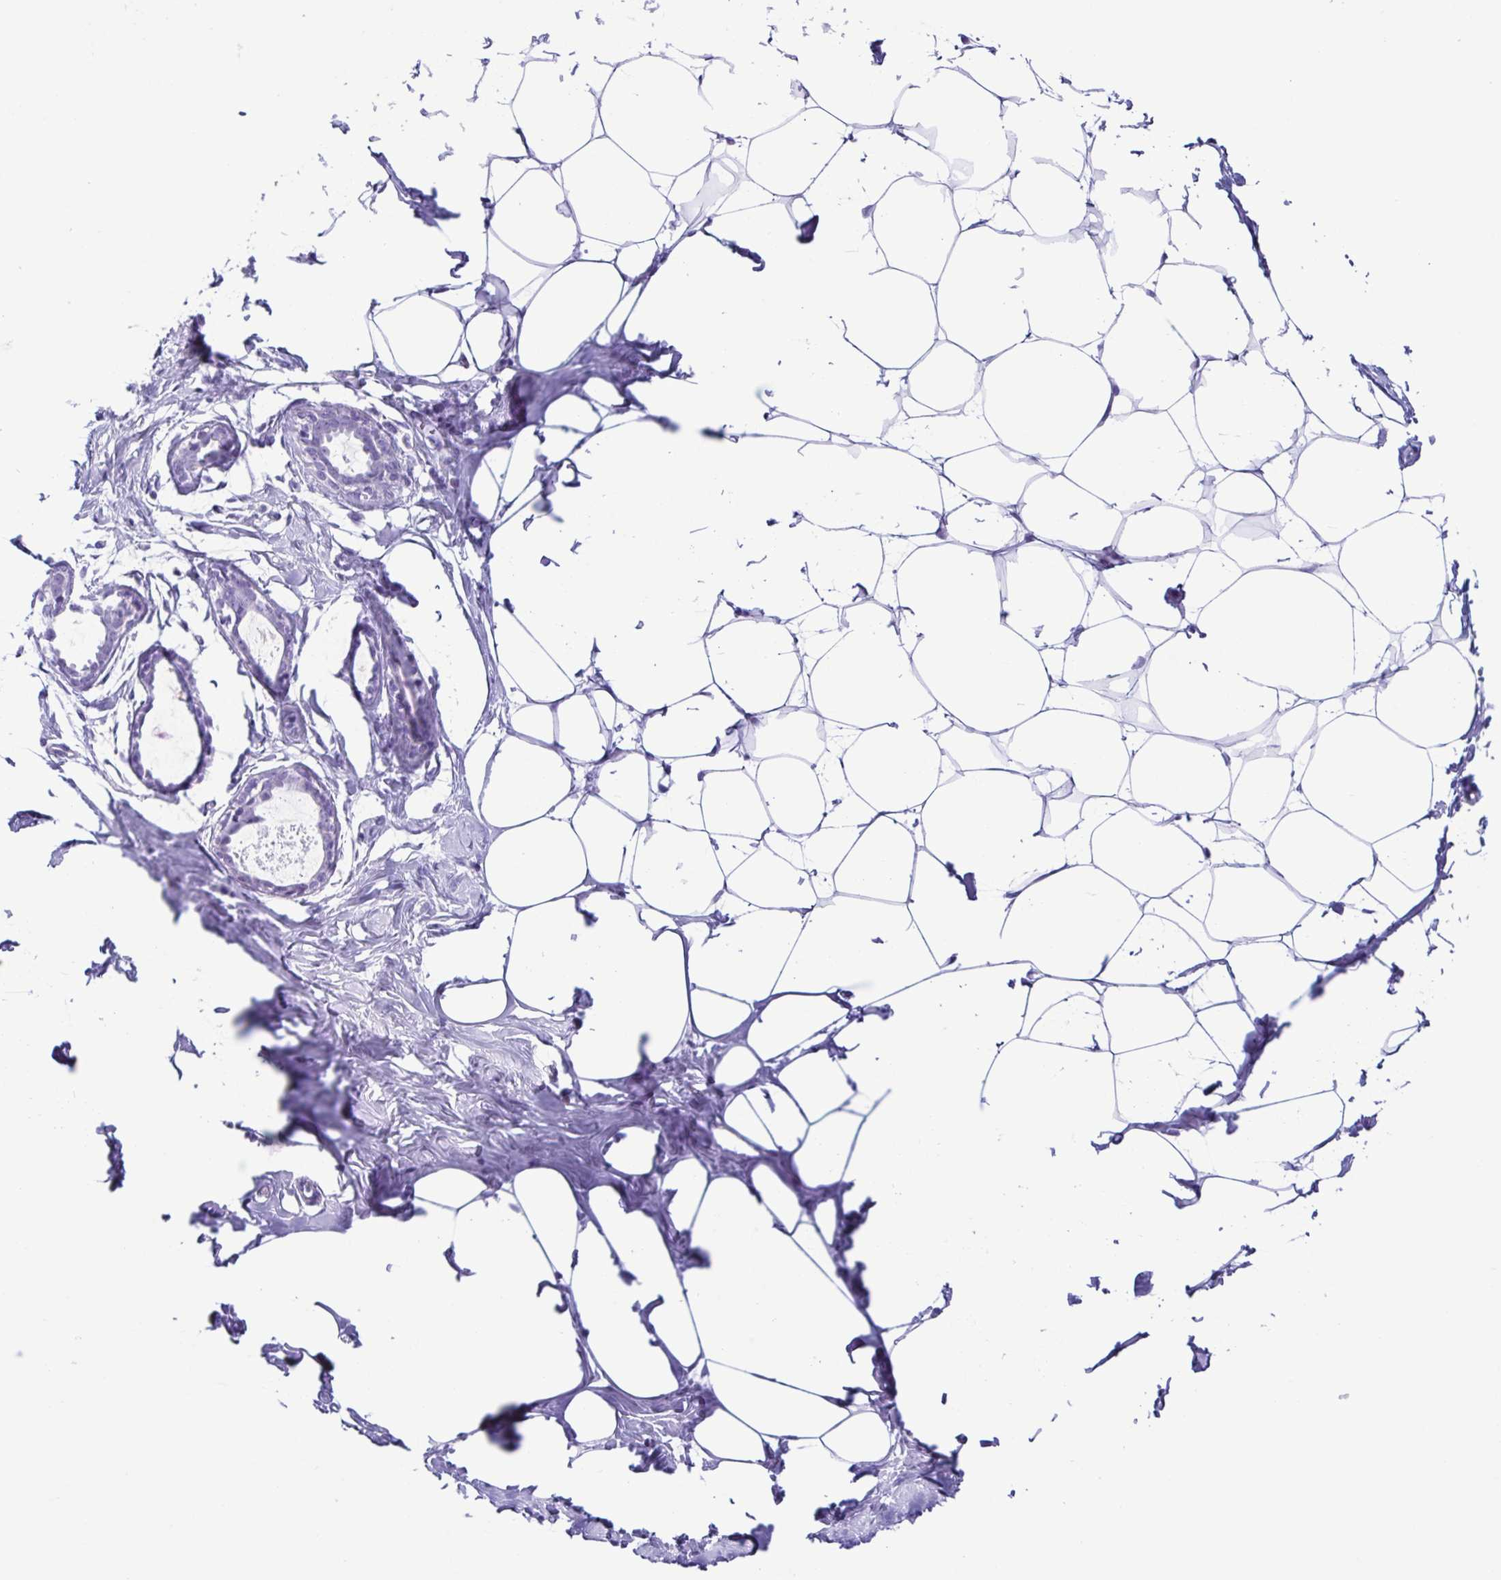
{"staining": {"intensity": "negative", "quantity": "none", "location": "none"}, "tissue": "breast", "cell_type": "Adipocytes", "image_type": "normal", "snomed": [{"axis": "morphology", "description": "Normal tissue, NOS"}, {"axis": "topography", "description": "Breast"}], "caption": "DAB (3,3'-diaminobenzidine) immunohistochemical staining of benign breast exhibits no significant expression in adipocytes. Nuclei are stained in blue.", "gene": "ACTRT3", "patient": {"sex": "female", "age": 27}}